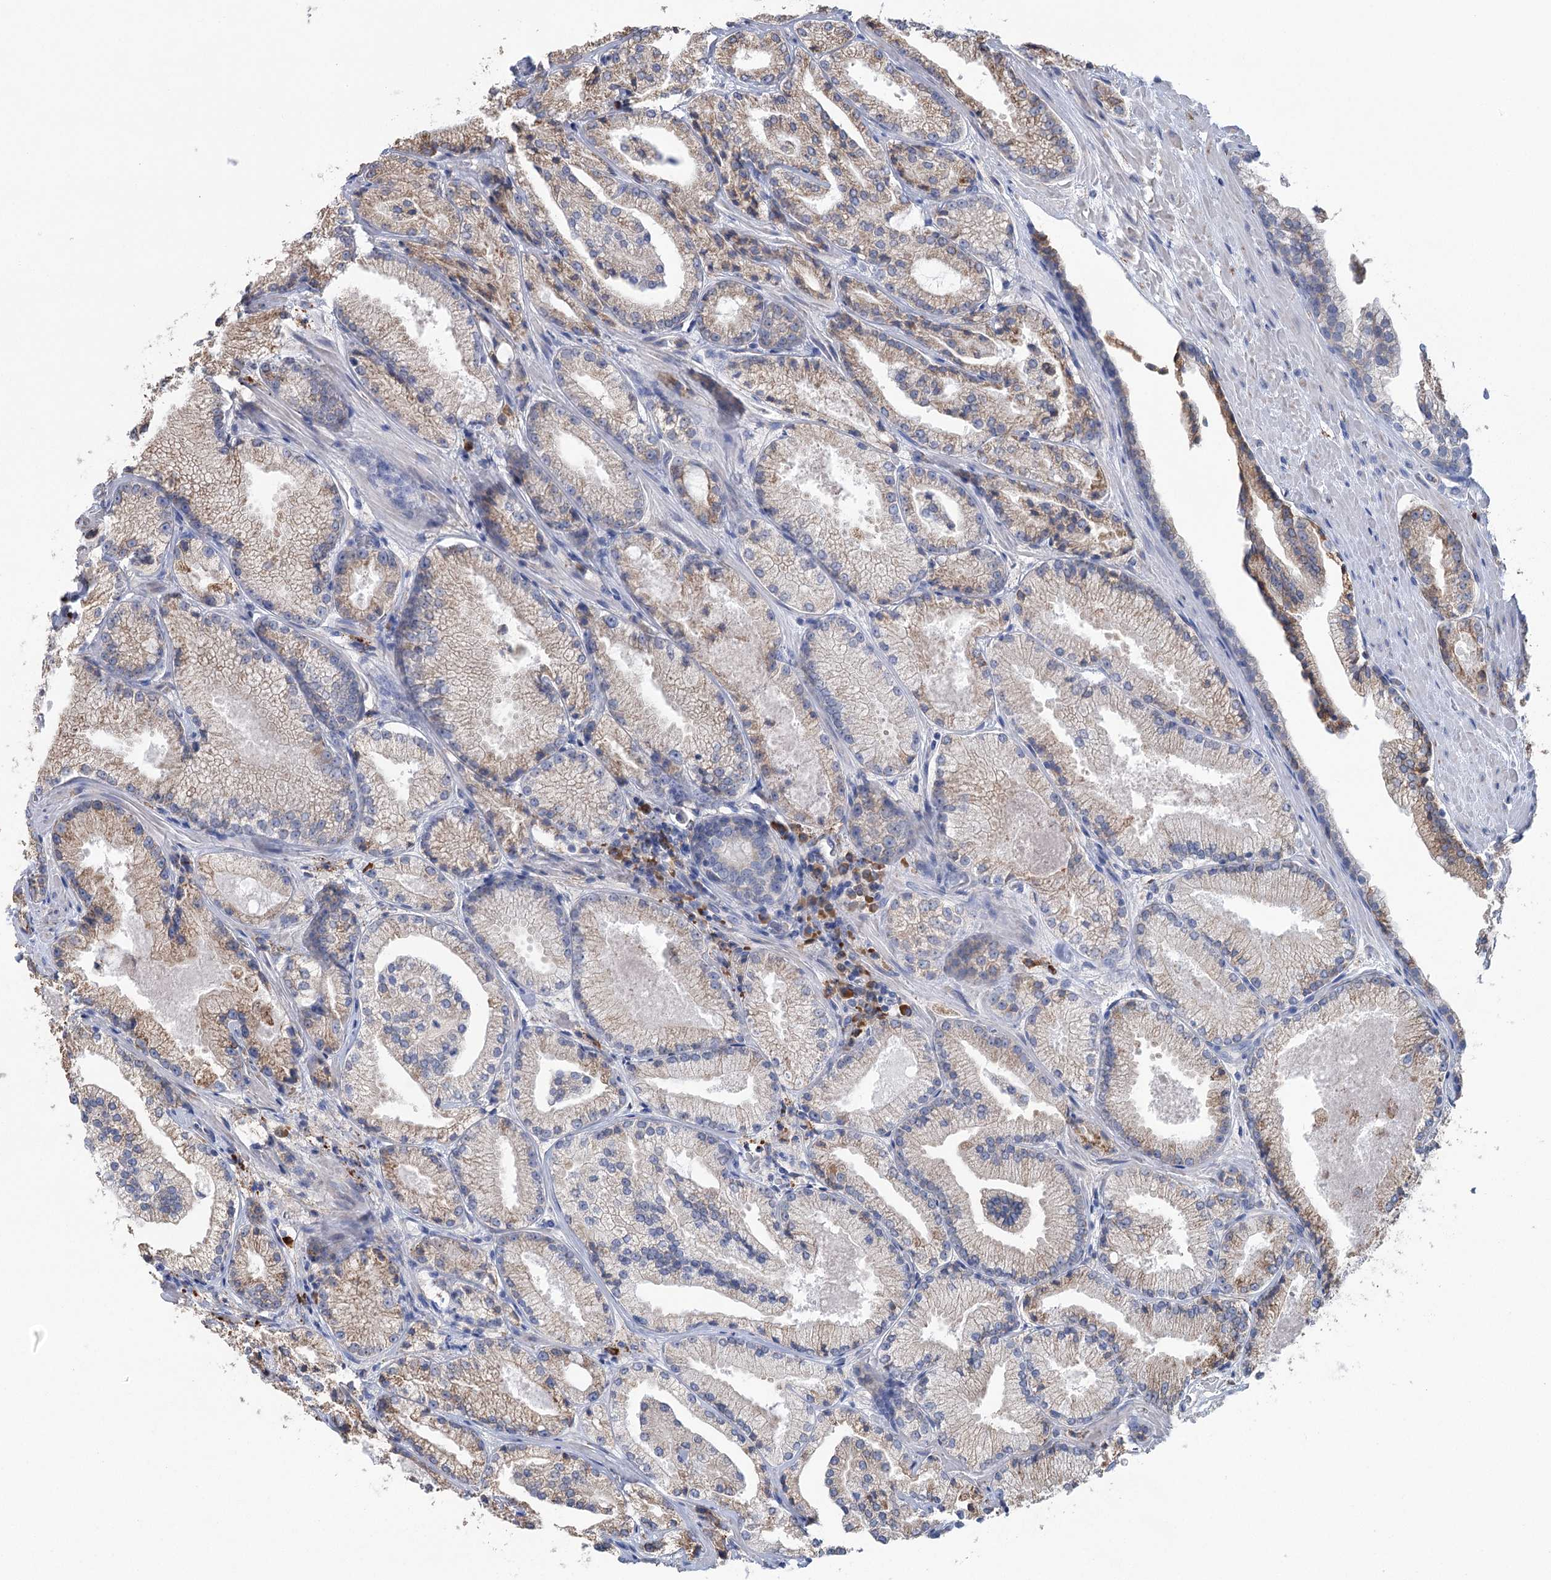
{"staining": {"intensity": "weak", "quantity": ">75%", "location": "cytoplasmic/membranous"}, "tissue": "prostate cancer", "cell_type": "Tumor cells", "image_type": "cancer", "snomed": [{"axis": "morphology", "description": "Adenocarcinoma, High grade"}, {"axis": "topography", "description": "Prostate"}], "caption": "An image of human prostate adenocarcinoma (high-grade) stained for a protein displays weak cytoplasmic/membranous brown staining in tumor cells.", "gene": "METTL24", "patient": {"sex": "male", "age": 73}}